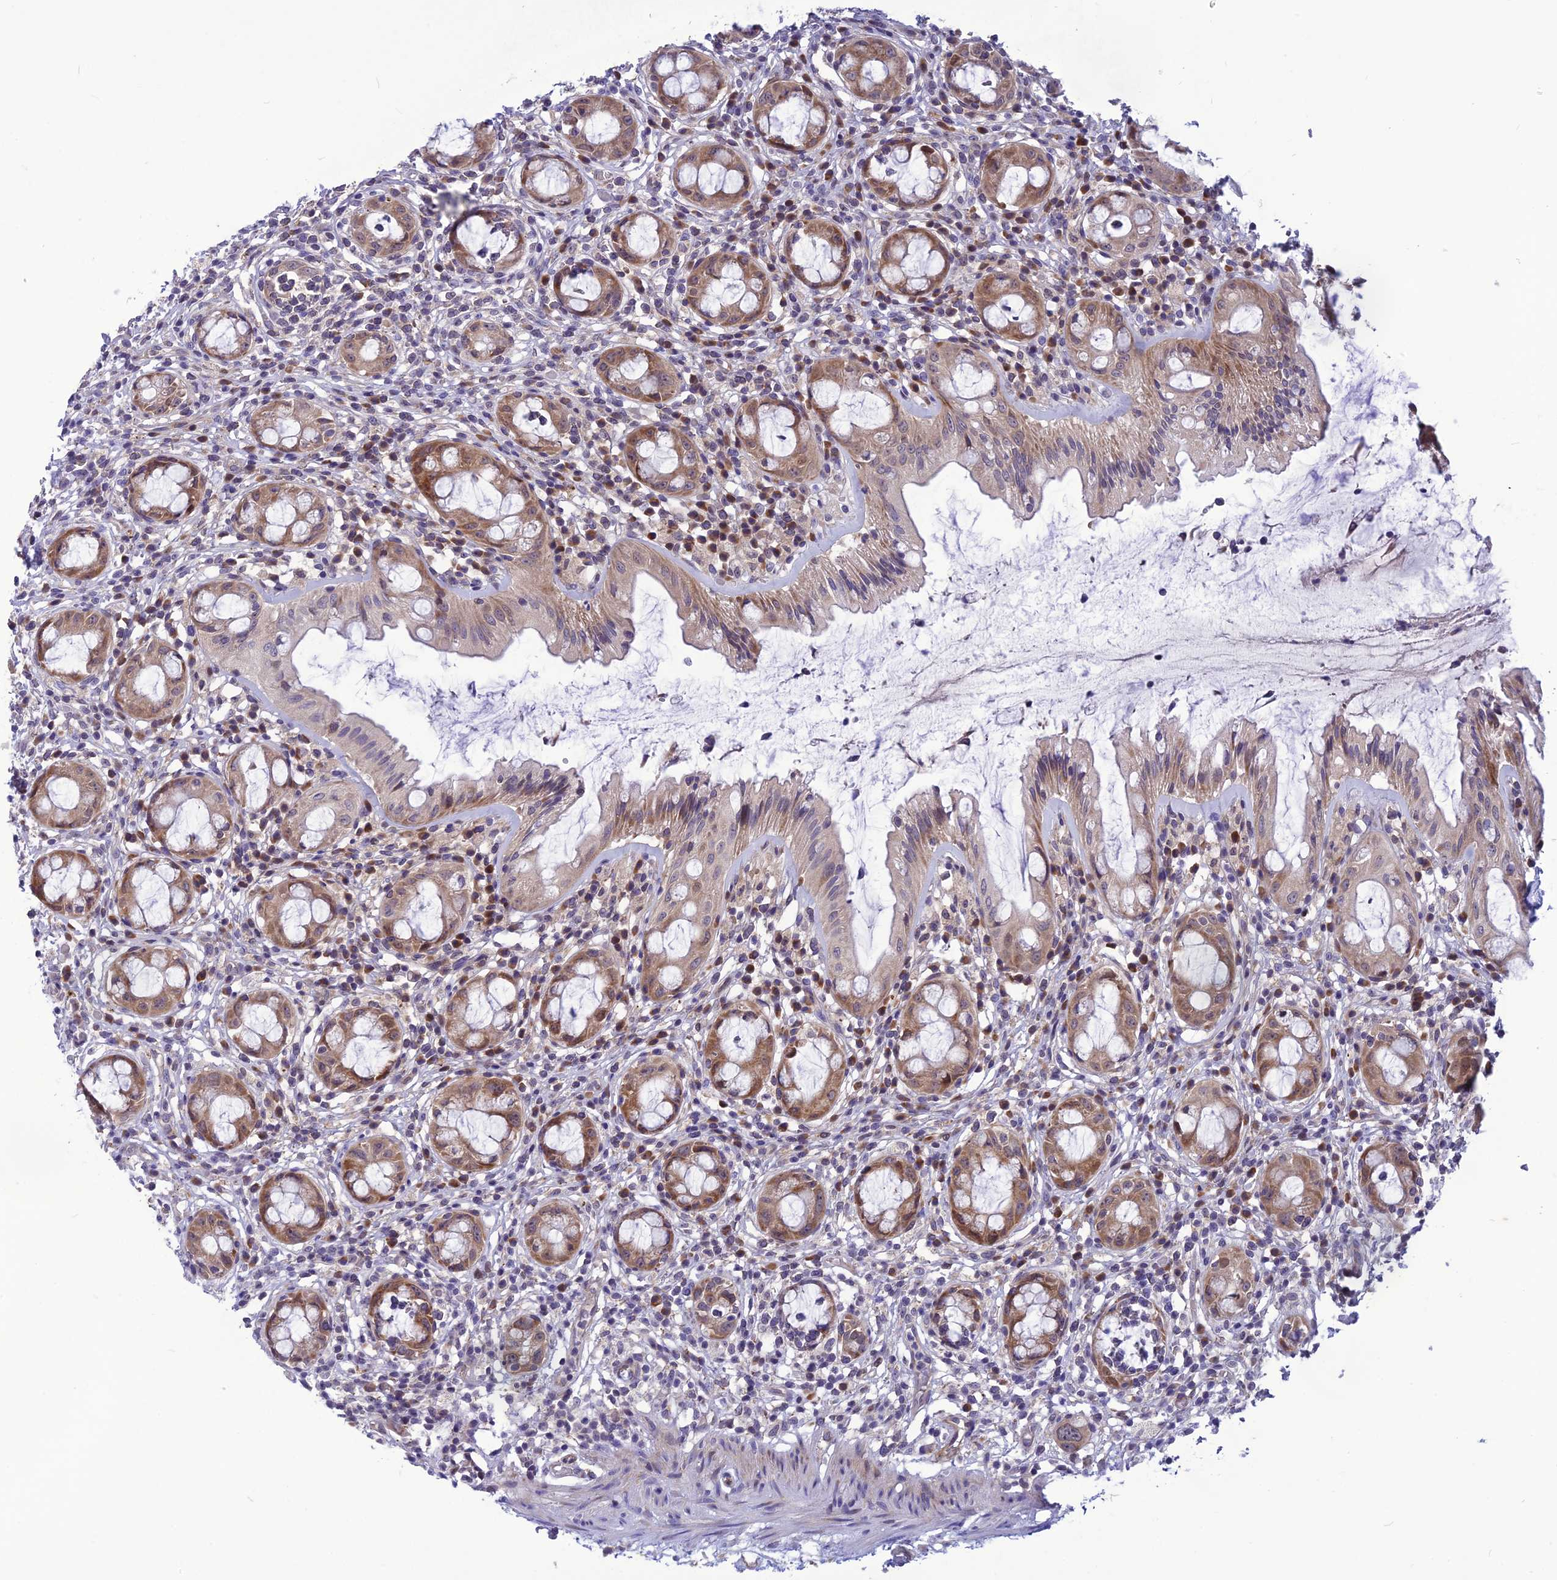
{"staining": {"intensity": "strong", "quantity": "25%-75%", "location": "cytoplasmic/membranous"}, "tissue": "rectum", "cell_type": "Glandular cells", "image_type": "normal", "snomed": [{"axis": "morphology", "description": "Normal tissue, NOS"}, {"axis": "topography", "description": "Rectum"}], "caption": "IHC micrograph of normal rectum stained for a protein (brown), which shows high levels of strong cytoplasmic/membranous positivity in approximately 25%-75% of glandular cells.", "gene": "PSMF1", "patient": {"sex": "female", "age": 57}}